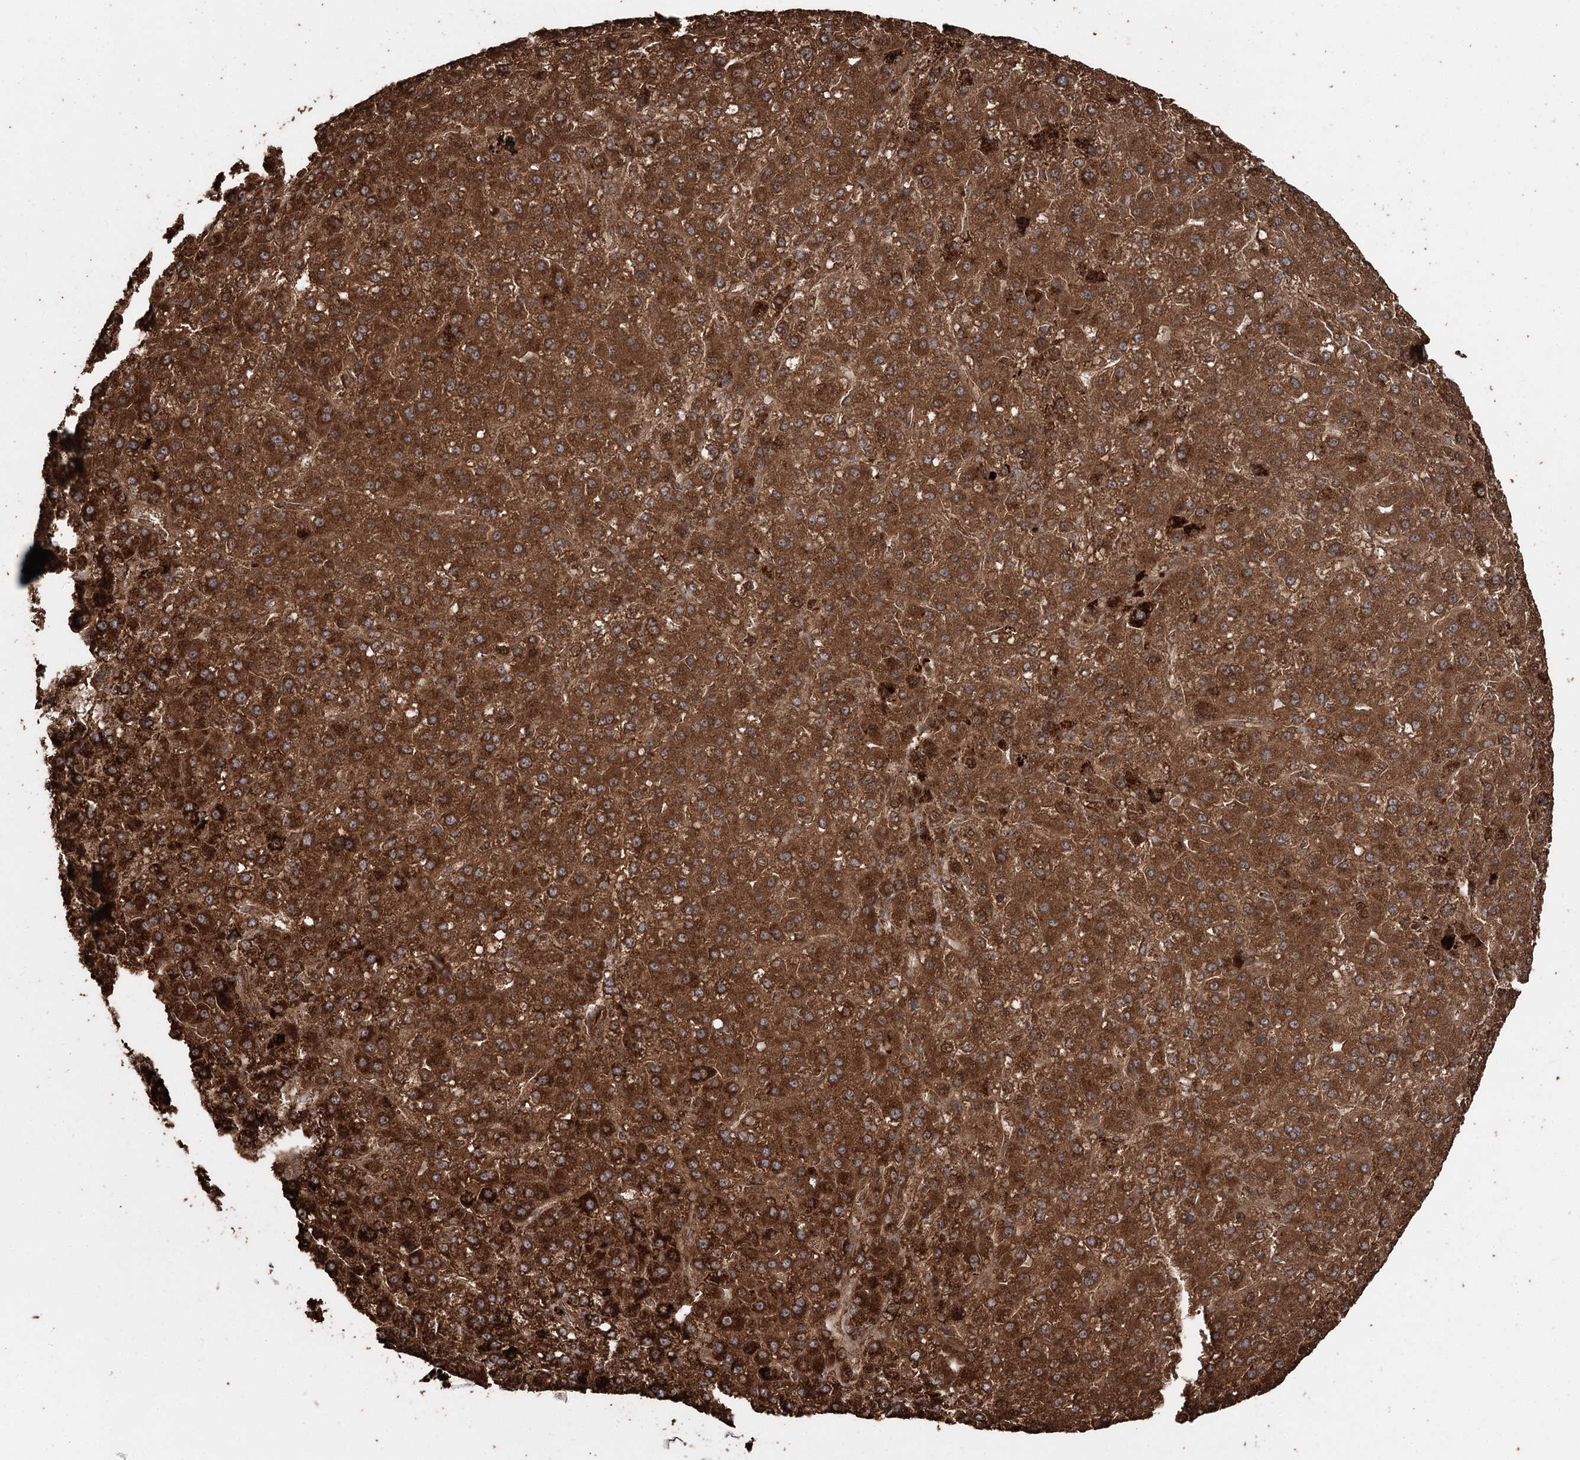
{"staining": {"intensity": "strong", "quantity": ">75%", "location": "cytoplasmic/membranous,nuclear"}, "tissue": "liver cancer", "cell_type": "Tumor cells", "image_type": "cancer", "snomed": [{"axis": "morphology", "description": "Carcinoma, Hepatocellular, NOS"}, {"axis": "topography", "description": "Liver"}], "caption": "Strong cytoplasmic/membranous and nuclear expression for a protein is seen in approximately >75% of tumor cells of liver cancer using IHC.", "gene": "SLF2", "patient": {"sex": "male", "age": 67}}